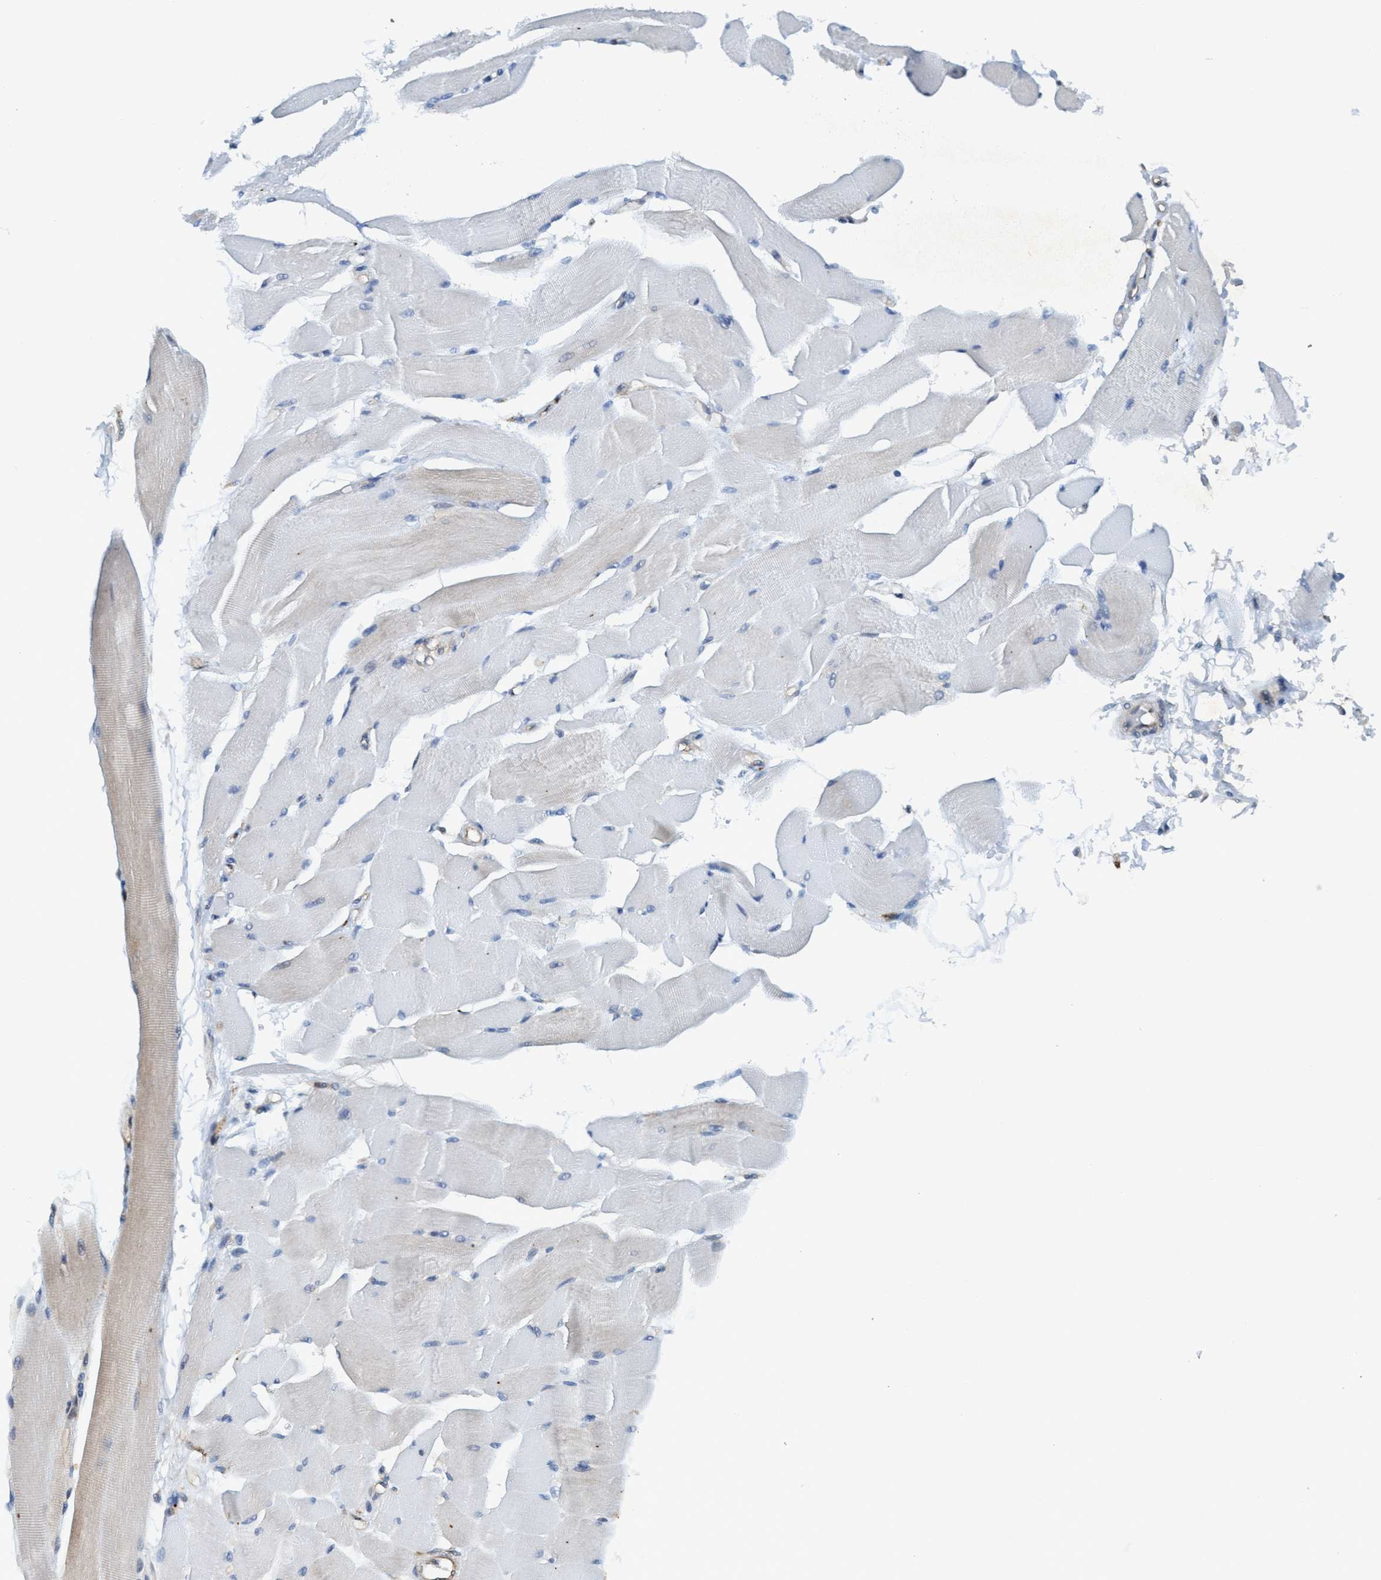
{"staining": {"intensity": "weak", "quantity": "<25%", "location": "cytoplasmic/membranous"}, "tissue": "skeletal muscle", "cell_type": "Myocytes", "image_type": "normal", "snomed": [{"axis": "morphology", "description": "Normal tissue, NOS"}, {"axis": "topography", "description": "Skeletal muscle"}, {"axis": "topography", "description": "Peripheral nerve tissue"}], "caption": "IHC image of unremarkable skeletal muscle stained for a protein (brown), which shows no staining in myocytes.", "gene": "TRIM65", "patient": {"sex": "female", "age": 84}}